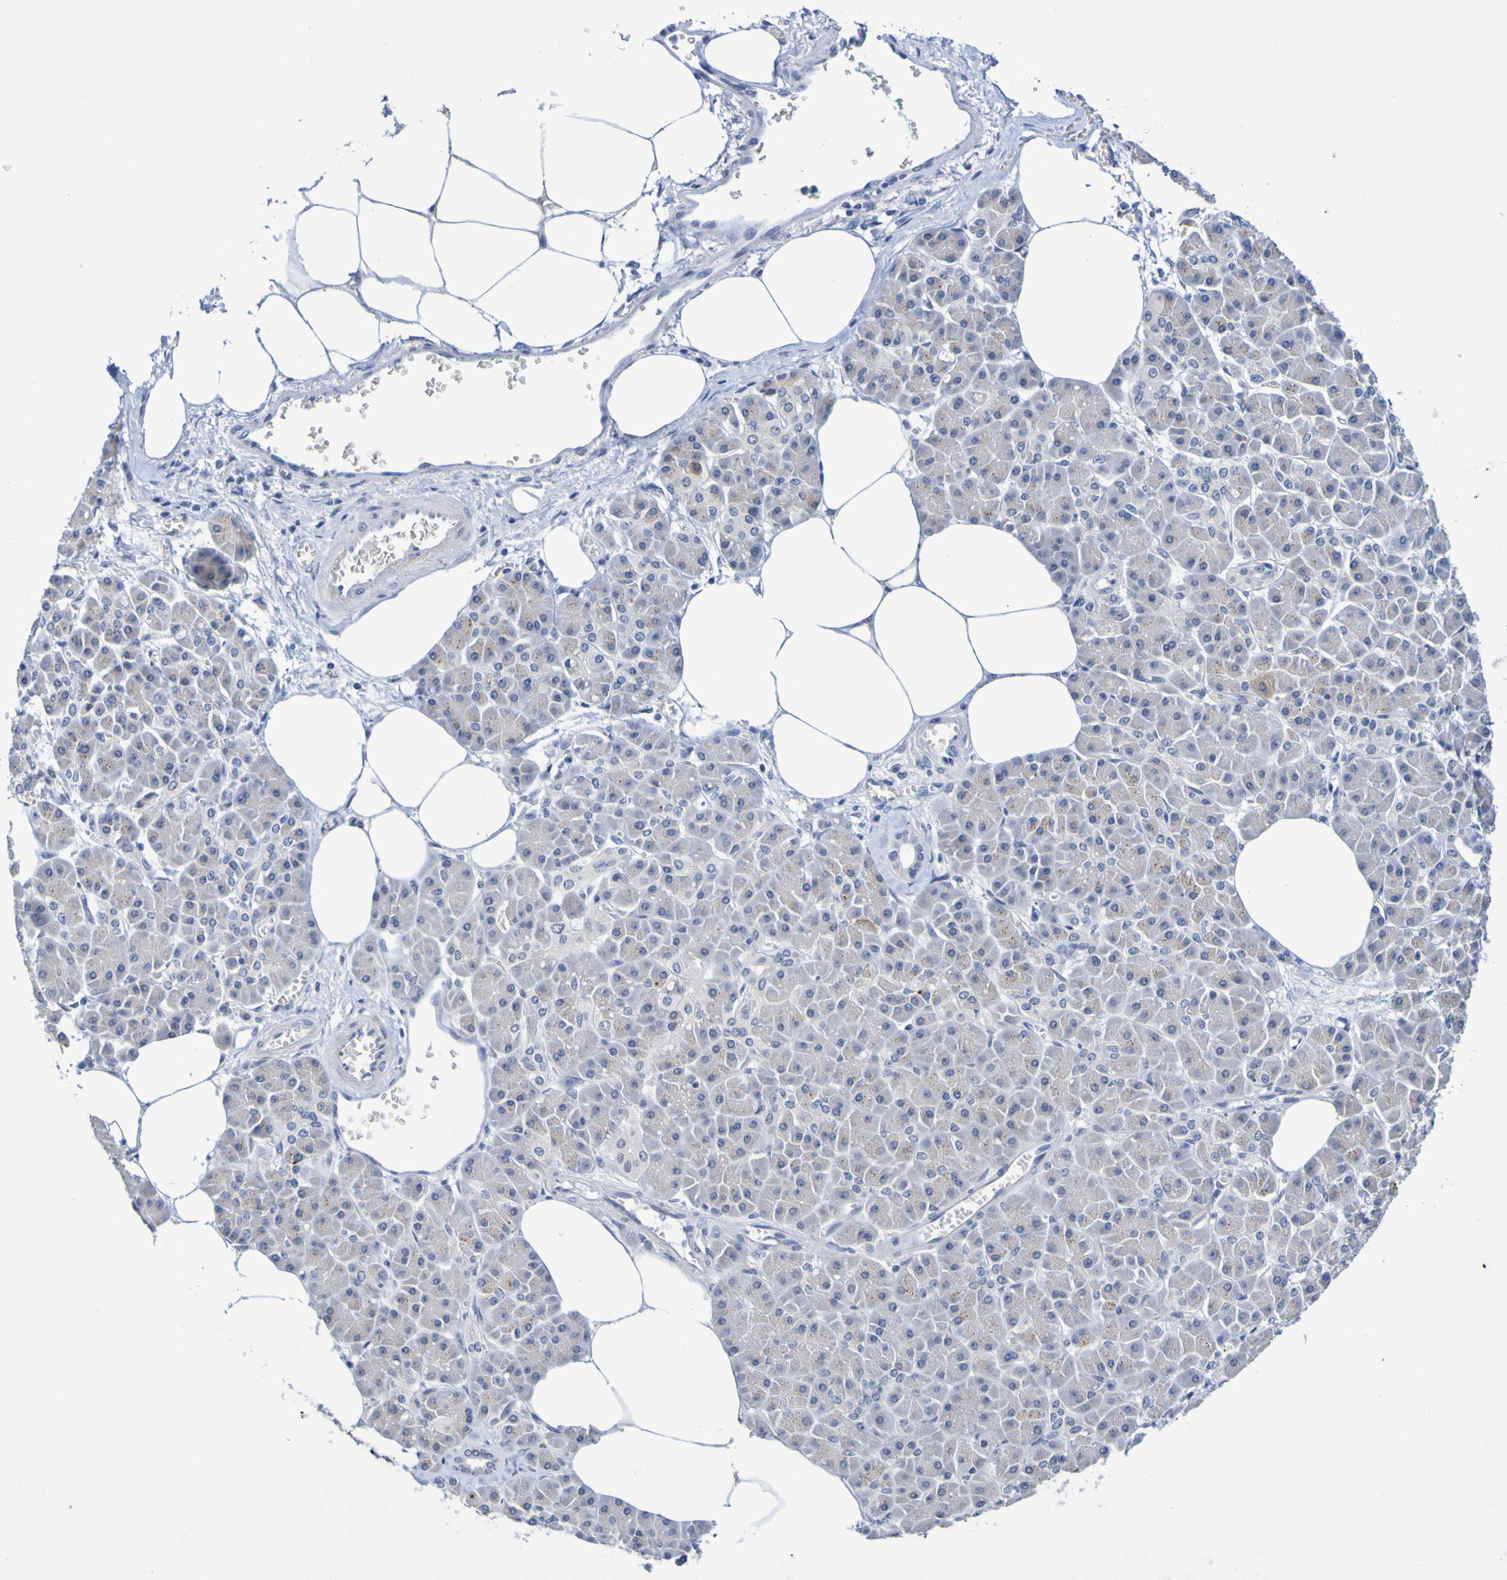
{"staining": {"intensity": "negative", "quantity": "none", "location": "none"}, "tissue": "pancreatic cancer", "cell_type": "Tumor cells", "image_type": "cancer", "snomed": [{"axis": "morphology", "description": "Adenocarcinoma, NOS"}, {"axis": "topography", "description": "Pancreas"}], "caption": "IHC image of pancreatic adenocarcinoma stained for a protein (brown), which displays no positivity in tumor cells. Nuclei are stained in blue.", "gene": "VMA21", "patient": {"sex": "female", "age": 70}}